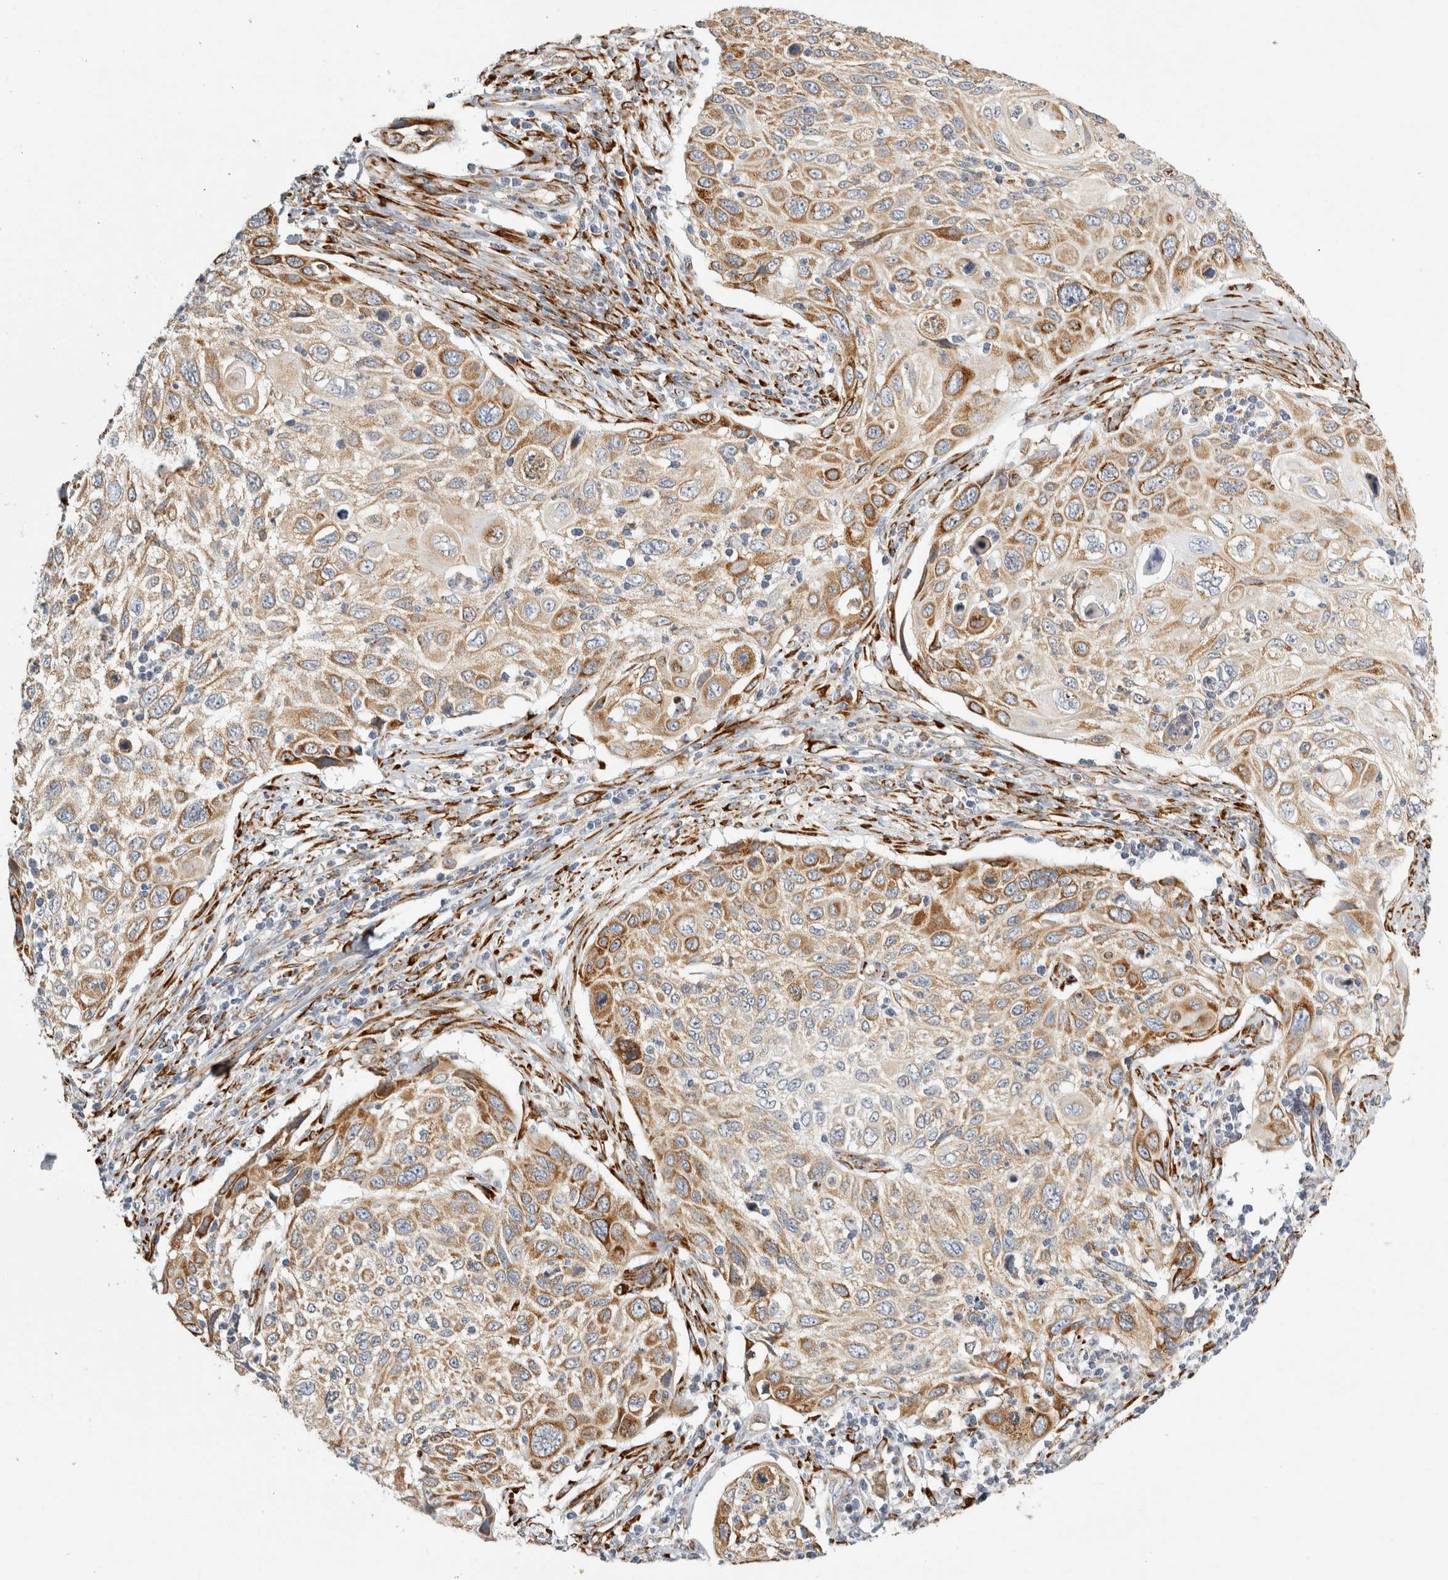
{"staining": {"intensity": "moderate", "quantity": ">75%", "location": "cytoplasmic/membranous"}, "tissue": "cervical cancer", "cell_type": "Tumor cells", "image_type": "cancer", "snomed": [{"axis": "morphology", "description": "Squamous cell carcinoma, NOS"}, {"axis": "topography", "description": "Cervix"}], "caption": "A histopathology image of cervical cancer (squamous cell carcinoma) stained for a protein exhibits moderate cytoplasmic/membranous brown staining in tumor cells.", "gene": "OSTN", "patient": {"sex": "female", "age": 70}}